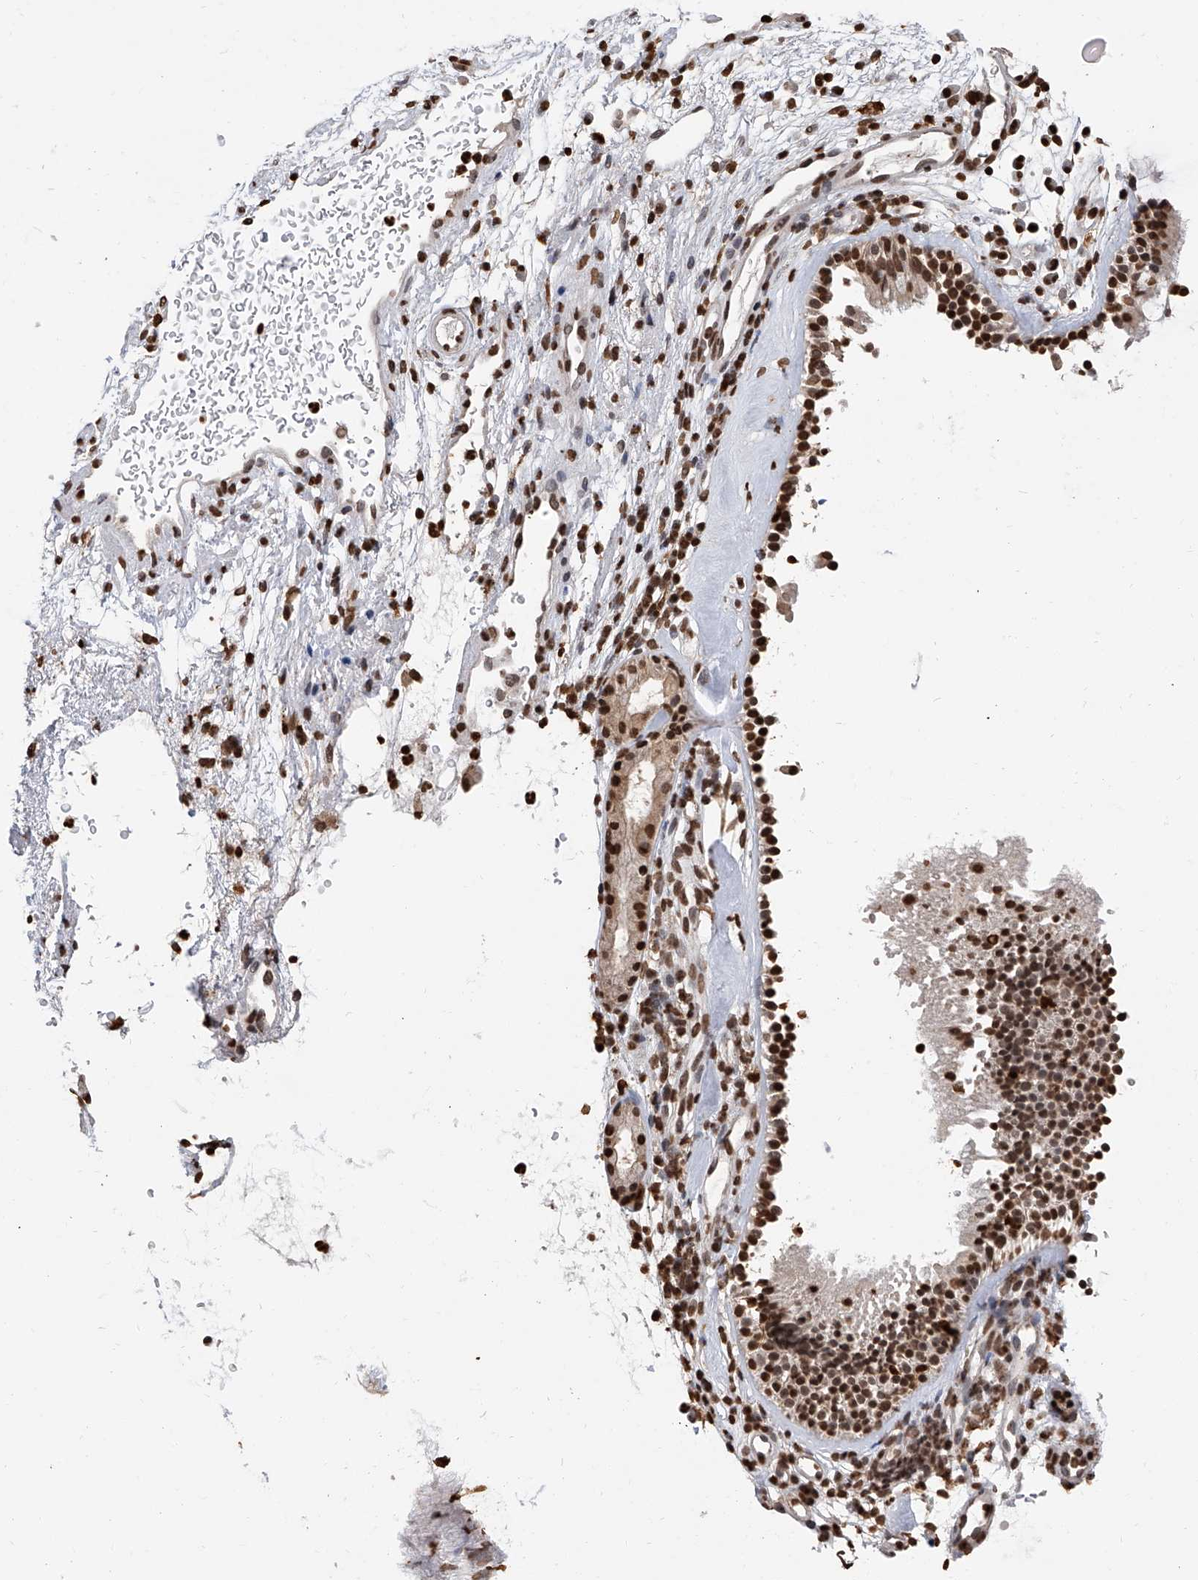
{"staining": {"intensity": "strong", "quantity": ">75%", "location": "nuclear"}, "tissue": "nasopharynx", "cell_type": "Respiratory epithelial cells", "image_type": "normal", "snomed": [{"axis": "morphology", "description": "Normal tissue, NOS"}, {"axis": "morphology", "description": "Inflammation, NOS"}, {"axis": "morphology", "description": "Malignant melanoma, Metastatic site"}, {"axis": "topography", "description": "Nasopharynx"}], "caption": "Protein expression analysis of normal human nasopharynx reveals strong nuclear staining in about >75% of respiratory epithelial cells. Using DAB (3,3'-diaminobenzidine) (brown) and hematoxylin (blue) stains, captured at high magnification using brightfield microscopy.", "gene": "CFAP410", "patient": {"sex": "male", "age": 70}}